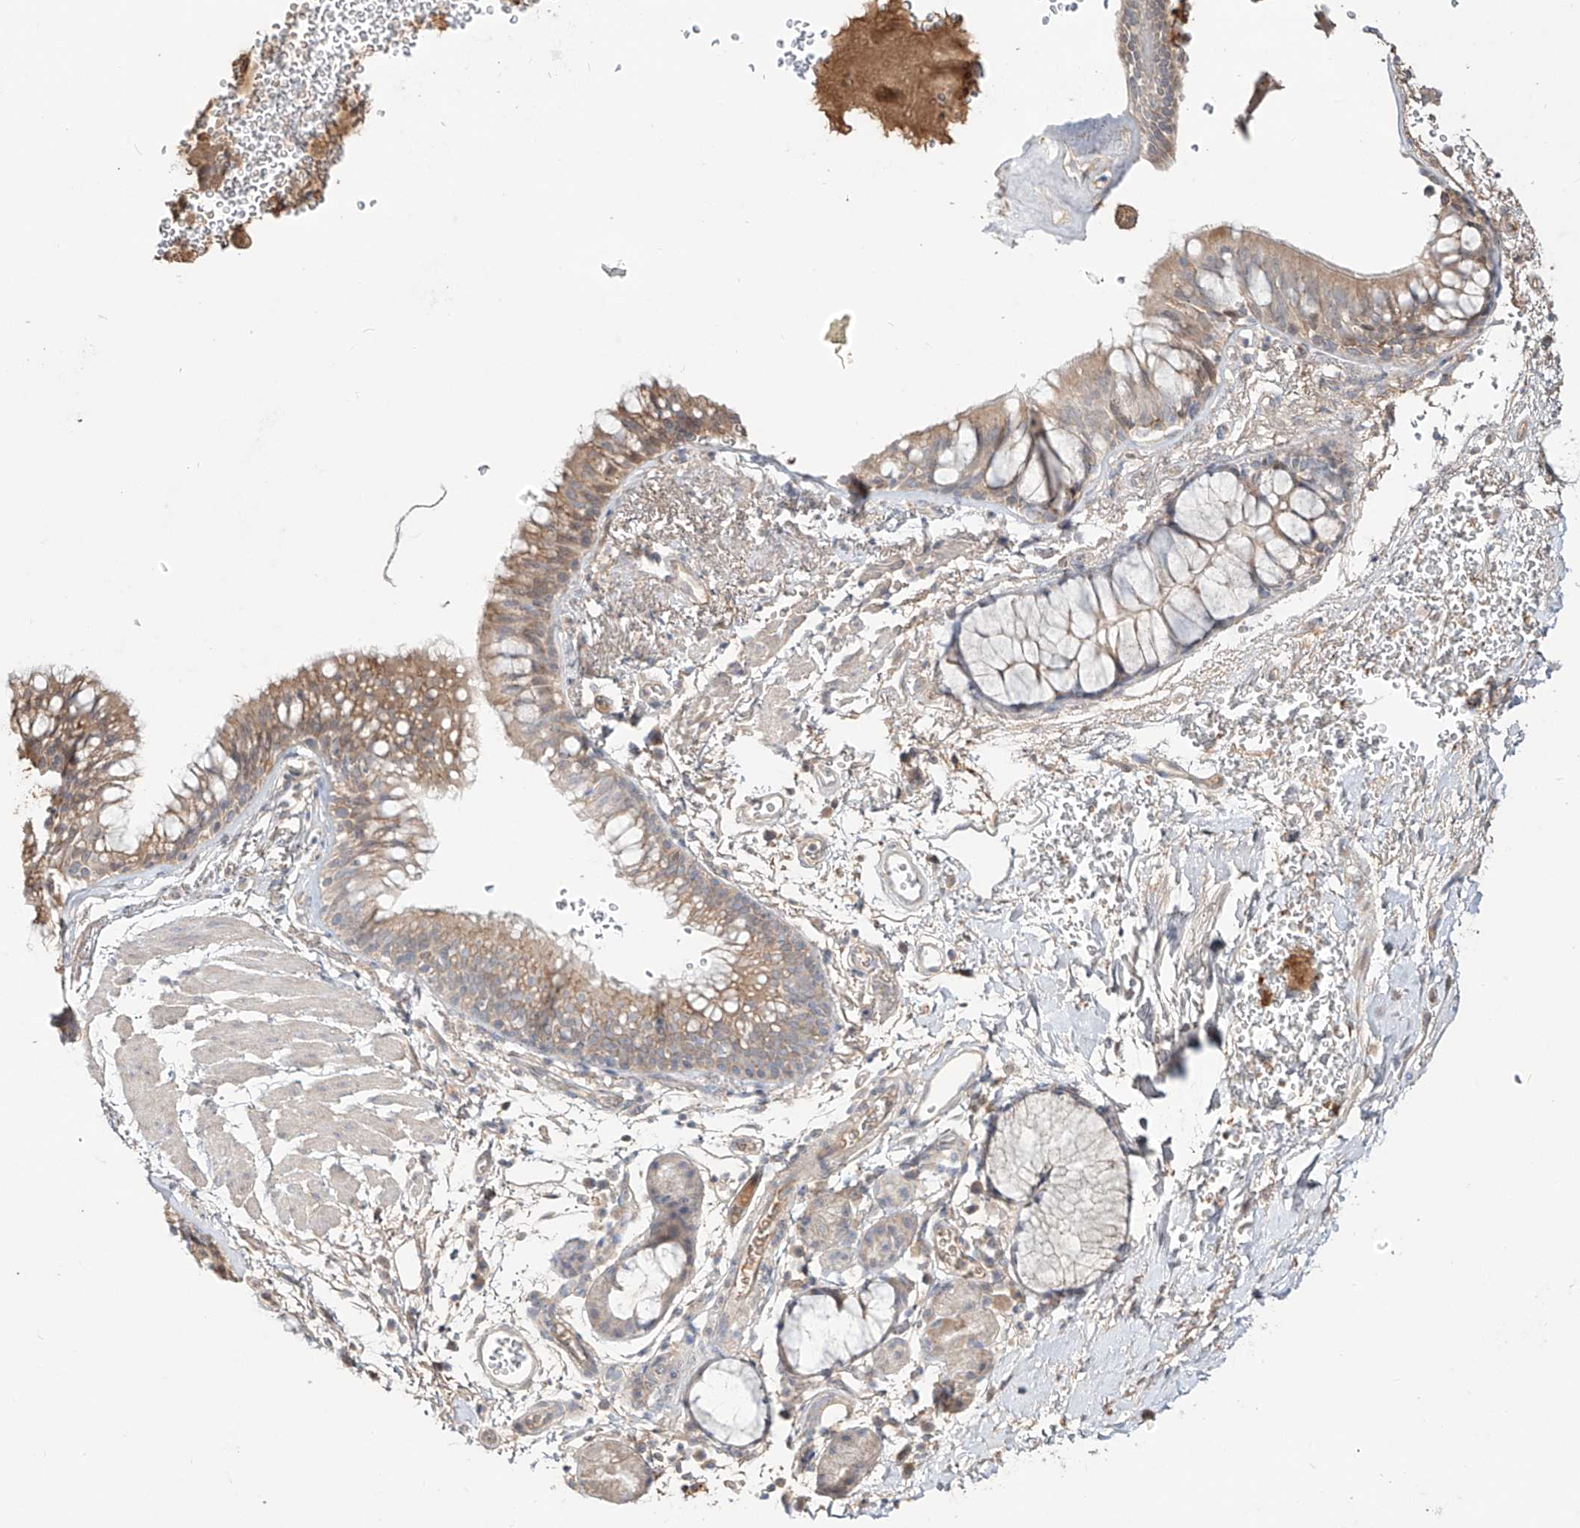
{"staining": {"intensity": "moderate", "quantity": ">75%", "location": "cytoplasmic/membranous"}, "tissue": "bronchus", "cell_type": "Respiratory epithelial cells", "image_type": "normal", "snomed": [{"axis": "morphology", "description": "Normal tissue, NOS"}, {"axis": "topography", "description": "Cartilage tissue"}, {"axis": "topography", "description": "Bronchus"}], "caption": "DAB (3,3'-diaminobenzidine) immunohistochemical staining of normal bronchus displays moderate cytoplasmic/membranous protein positivity in approximately >75% of respiratory epithelial cells.", "gene": "ERO1A", "patient": {"sex": "female", "age": 53}}